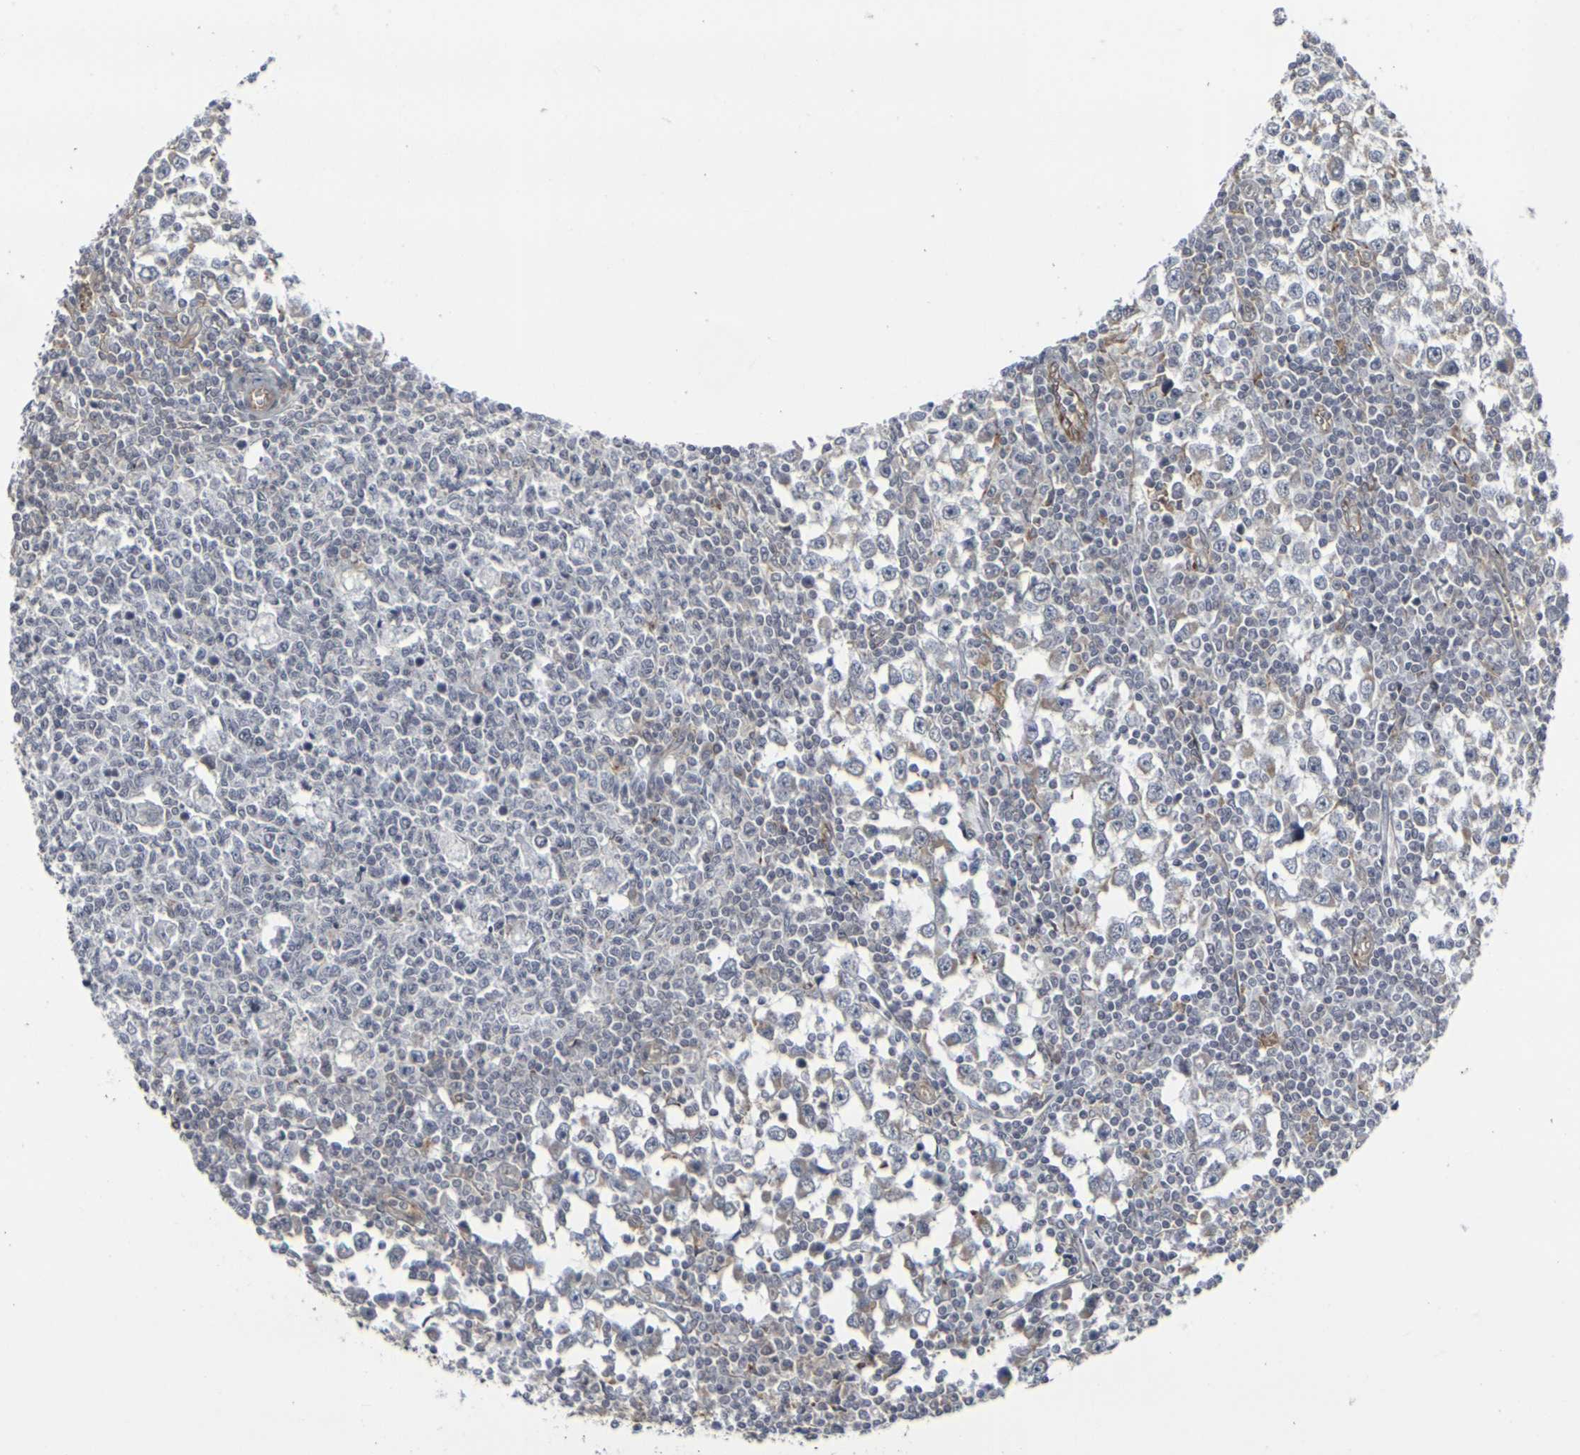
{"staining": {"intensity": "weak", "quantity": "<25%", "location": "cytoplasmic/membranous"}, "tissue": "testis cancer", "cell_type": "Tumor cells", "image_type": "cancer", "snomed": [{"axis": "morphology", "description": "Seminoma, NOS"}, {"axis": "topography", "description": "Testis"}], "caption": "DAB (3,3'-diaminobenzidine) immunohistochemical staining of testis cancer (seminoma) exhibits no significant staining in tumor cells.", "gene": "MYOF", "patient": {"sex": "male", "age": 65}}